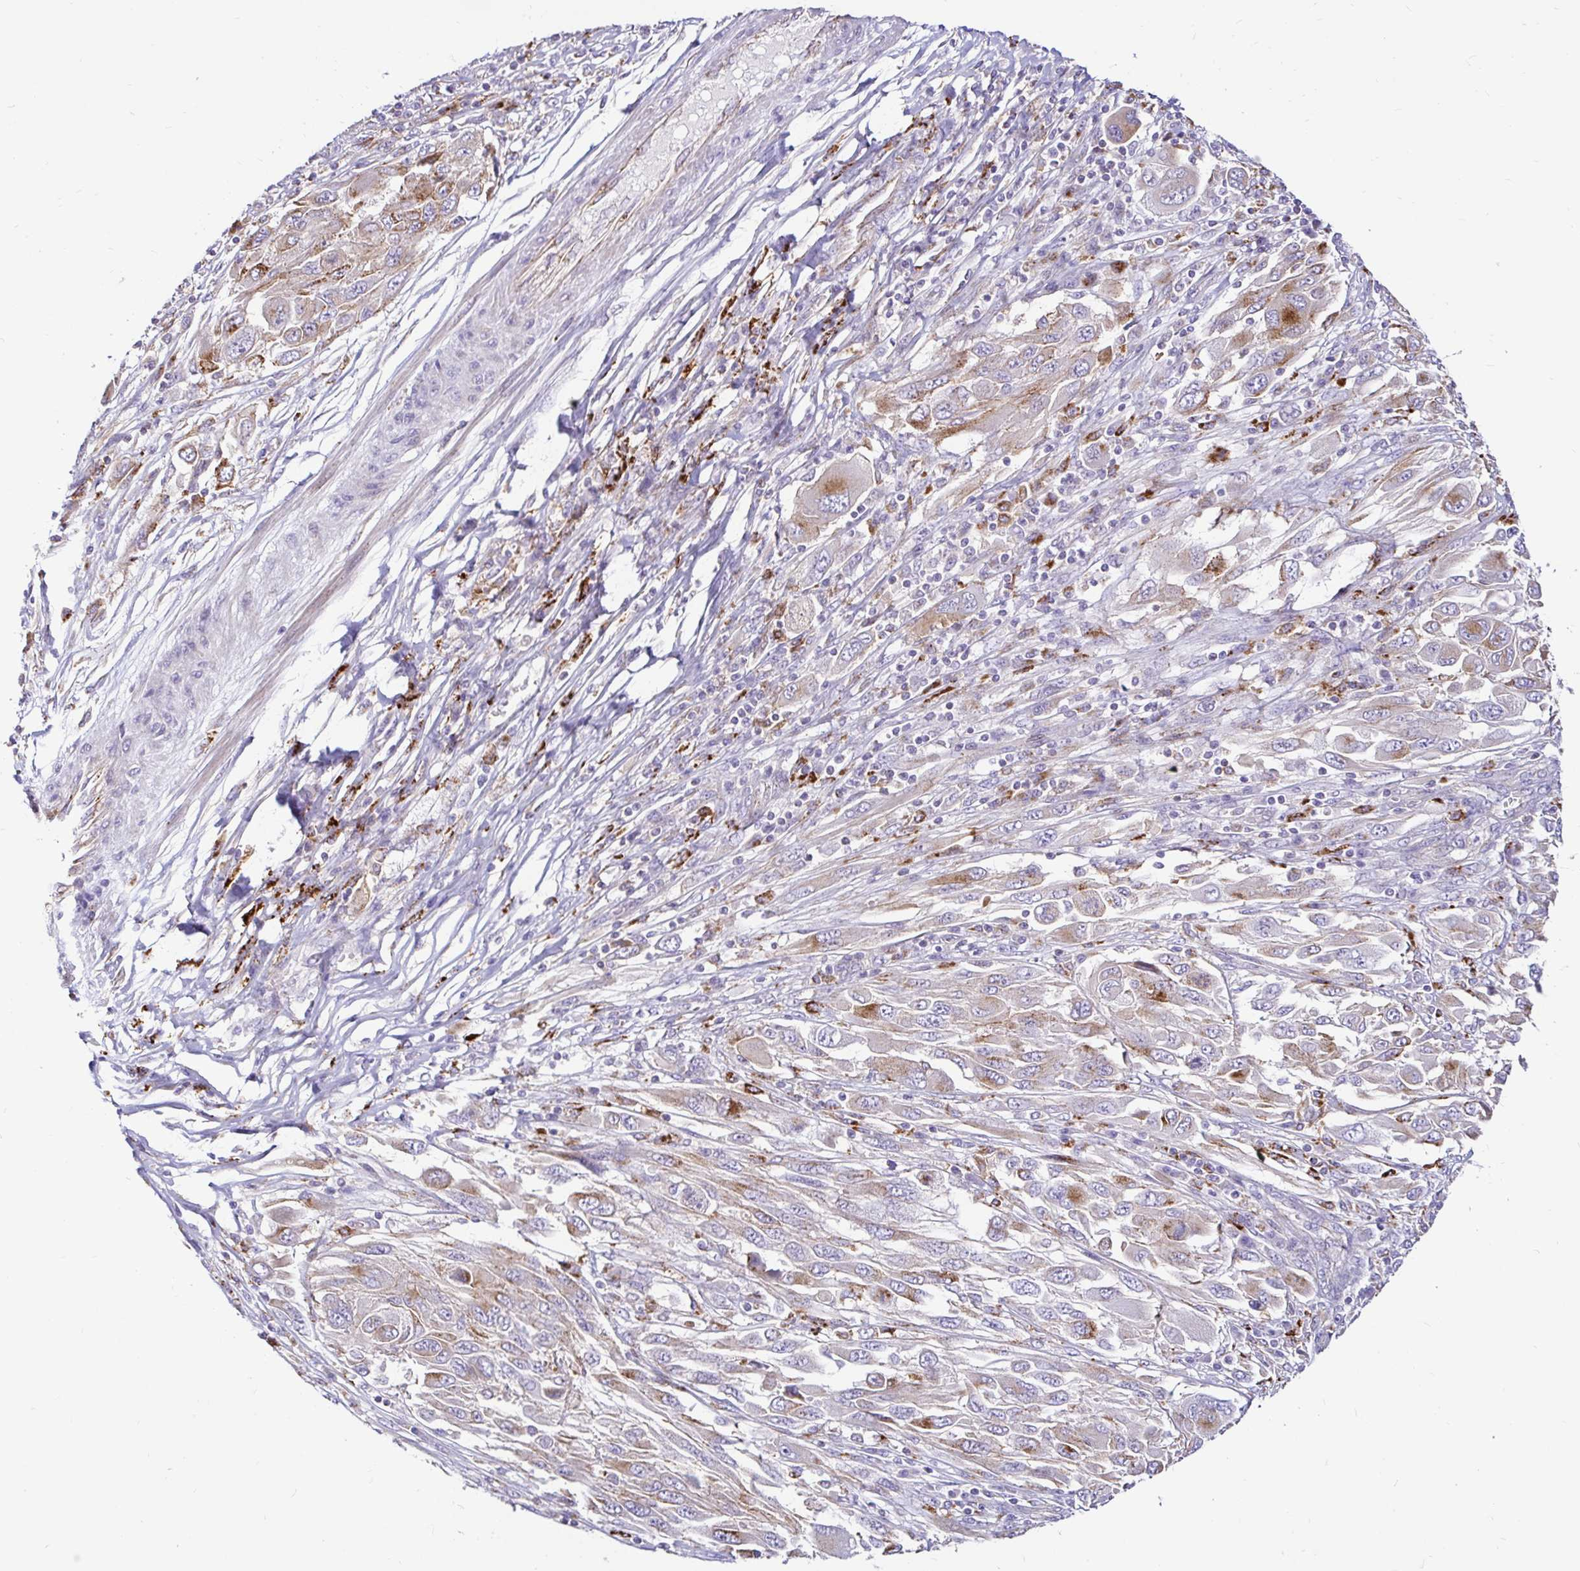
{"staining": {"intensity": "weak", "quantity": "25%-75%", "location": "cytoplasmic/membranous"}, "tissue": "melanoma", "cell_type": "Tumor cells", "image_type": "cancer", "snomed": [{"axis": "morphology", "description": "Malignant melanoma, NOS"}, {"axis": "topography", "description": "Skin"}], "caption": "A micrograph of human malignant melanoma stained for a protein exhibits weak cytoplasmic/membranous brown staining in tumor cells.", "gene": "FUCA1", "patient": {"sex": "female", "age": 91}}